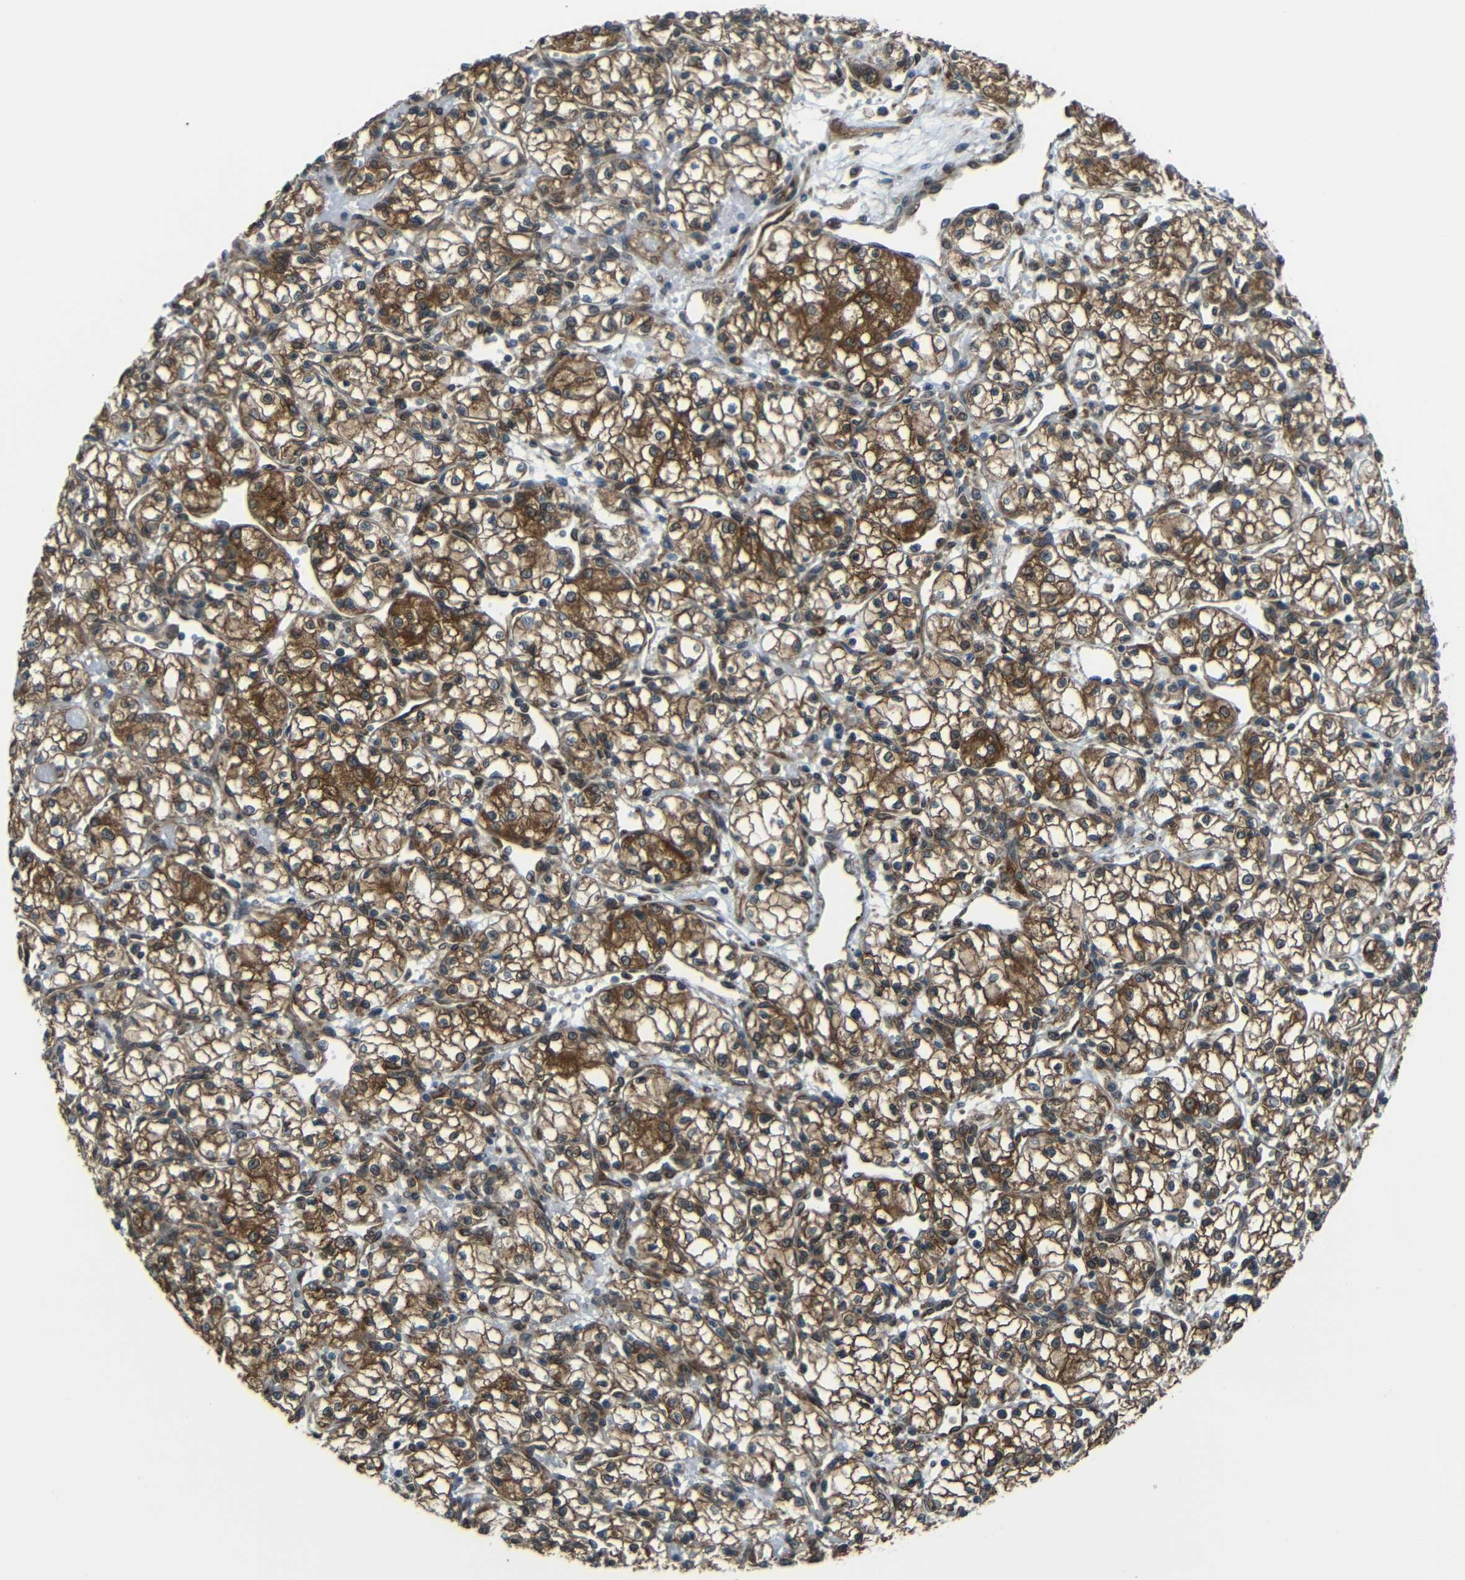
{"staining": {"intensity": "strong", "quantity": "25%-75%", "location": "cytoplasmic/membranous"}, "tissue": "renal cancer", "cell_type": "Tumor cells", "image_type": "cancer", "snomed": [{"axis": "morphology", "description": "Normal tissue, NOS"}, {"axis": "morphology", "description": "Adenocarcinoma, NOS"}, {"axis": "topography", "description": "Kidney"}], "caption": "Immunohistochemistry of renal cancer (adenocarcinoma) reveals high levels of strong cytoplasmic/membranous staining in approximately 25%-75% of tumor cells. The staining is performed using DAB (3,3'-diaminobenzidine) brown chromogen to label protein expression. The nuclei are counter-stained blue using hematoxylin.", "gene": "VAPB", "patient": {"sex": "male", "age": 59}}